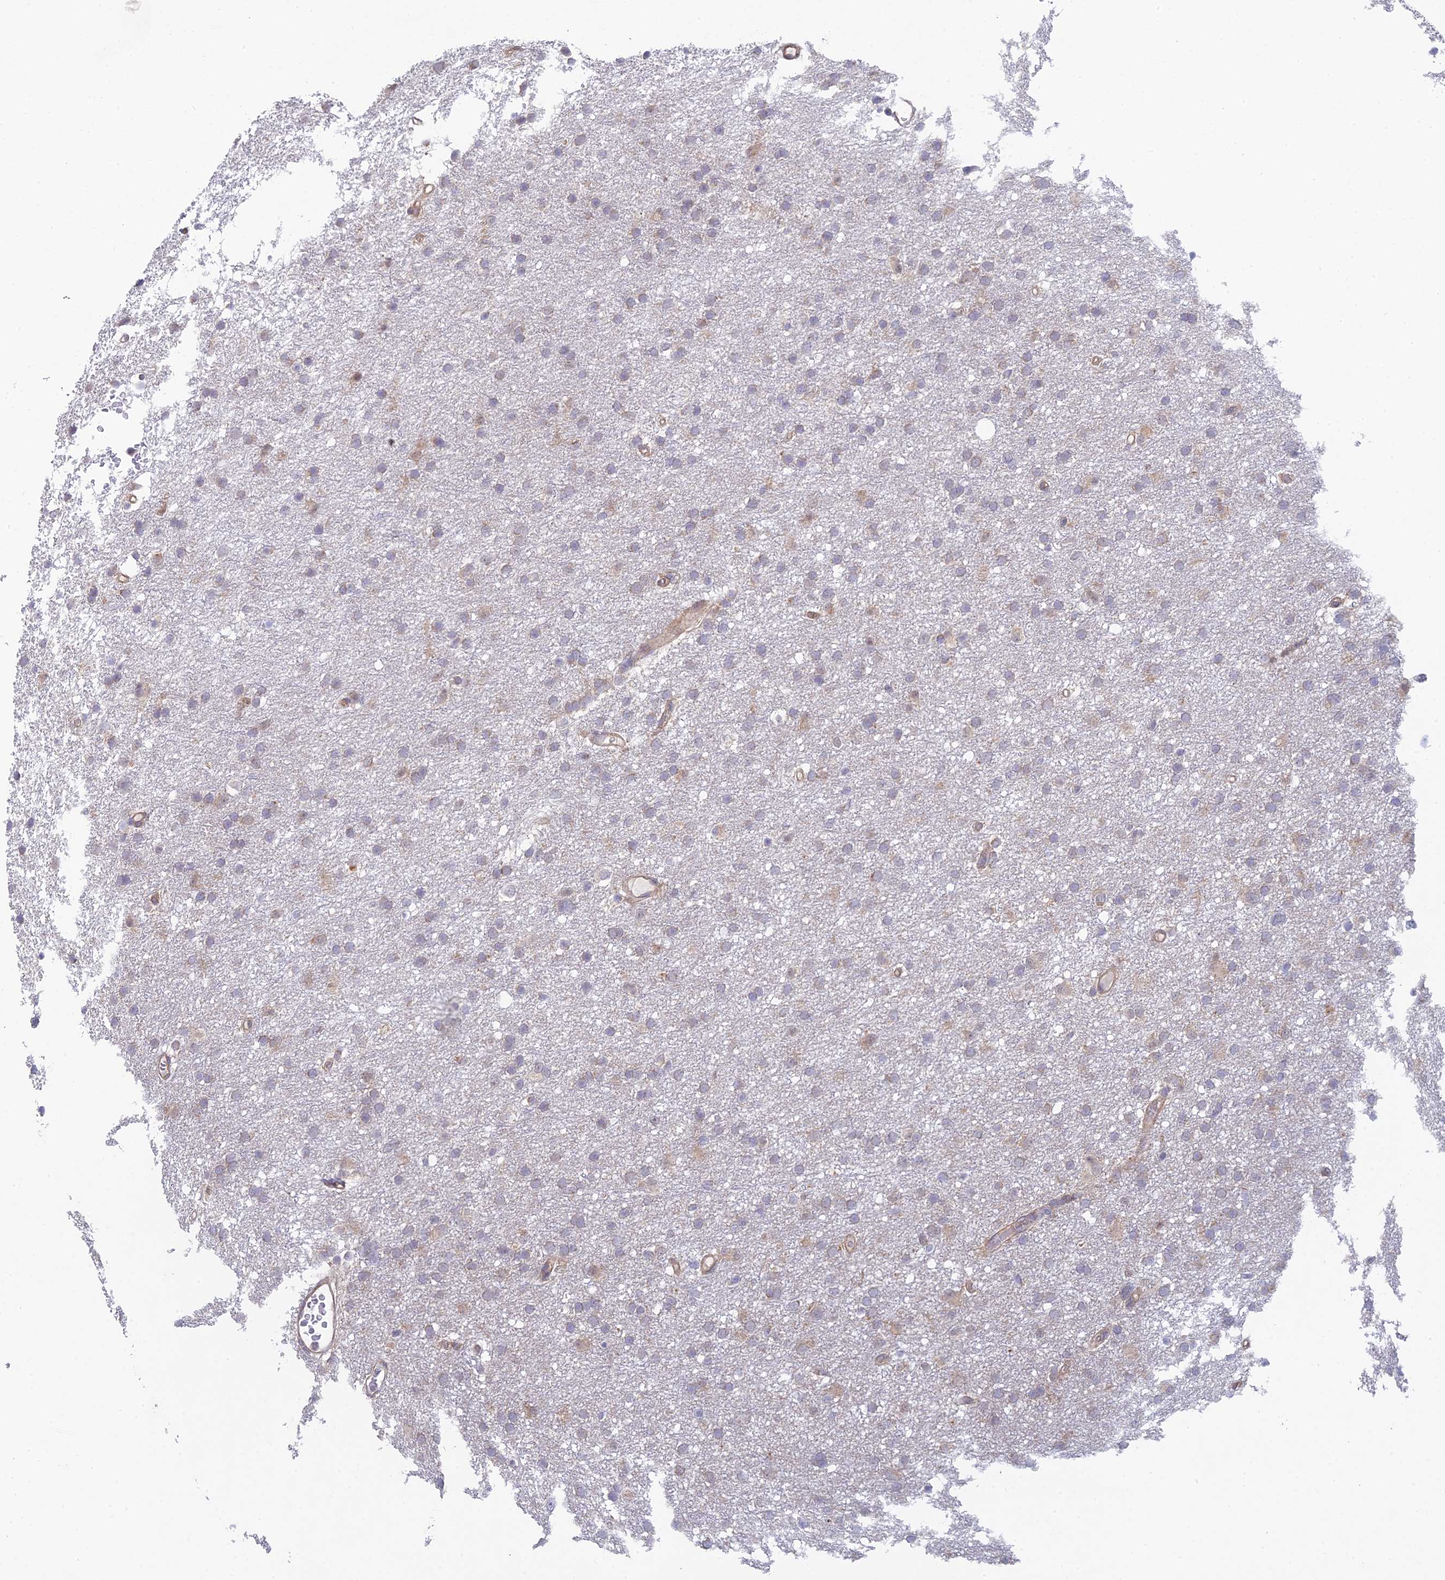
{"staining": {"intensity": "weak", "quantity": "25%-75%", "location": "cytoplasmic/membranous"}, "tissue": "glioma", "cell_type": "Tumor cells", "image_type": "cancer", "snomed": [{"axis": "morphology", "description": "Glioma, malignant, High grade"}, {"axis": "topography", "description": "Cerebral cortex"}], "caption": "Tumor cells demonstrate low levels of weak cytoplasmic/membranous staining in about 25%-75% of cells in glioma.", "gene": "INCA1", "patient": {"sex": "female", "age": 36}}